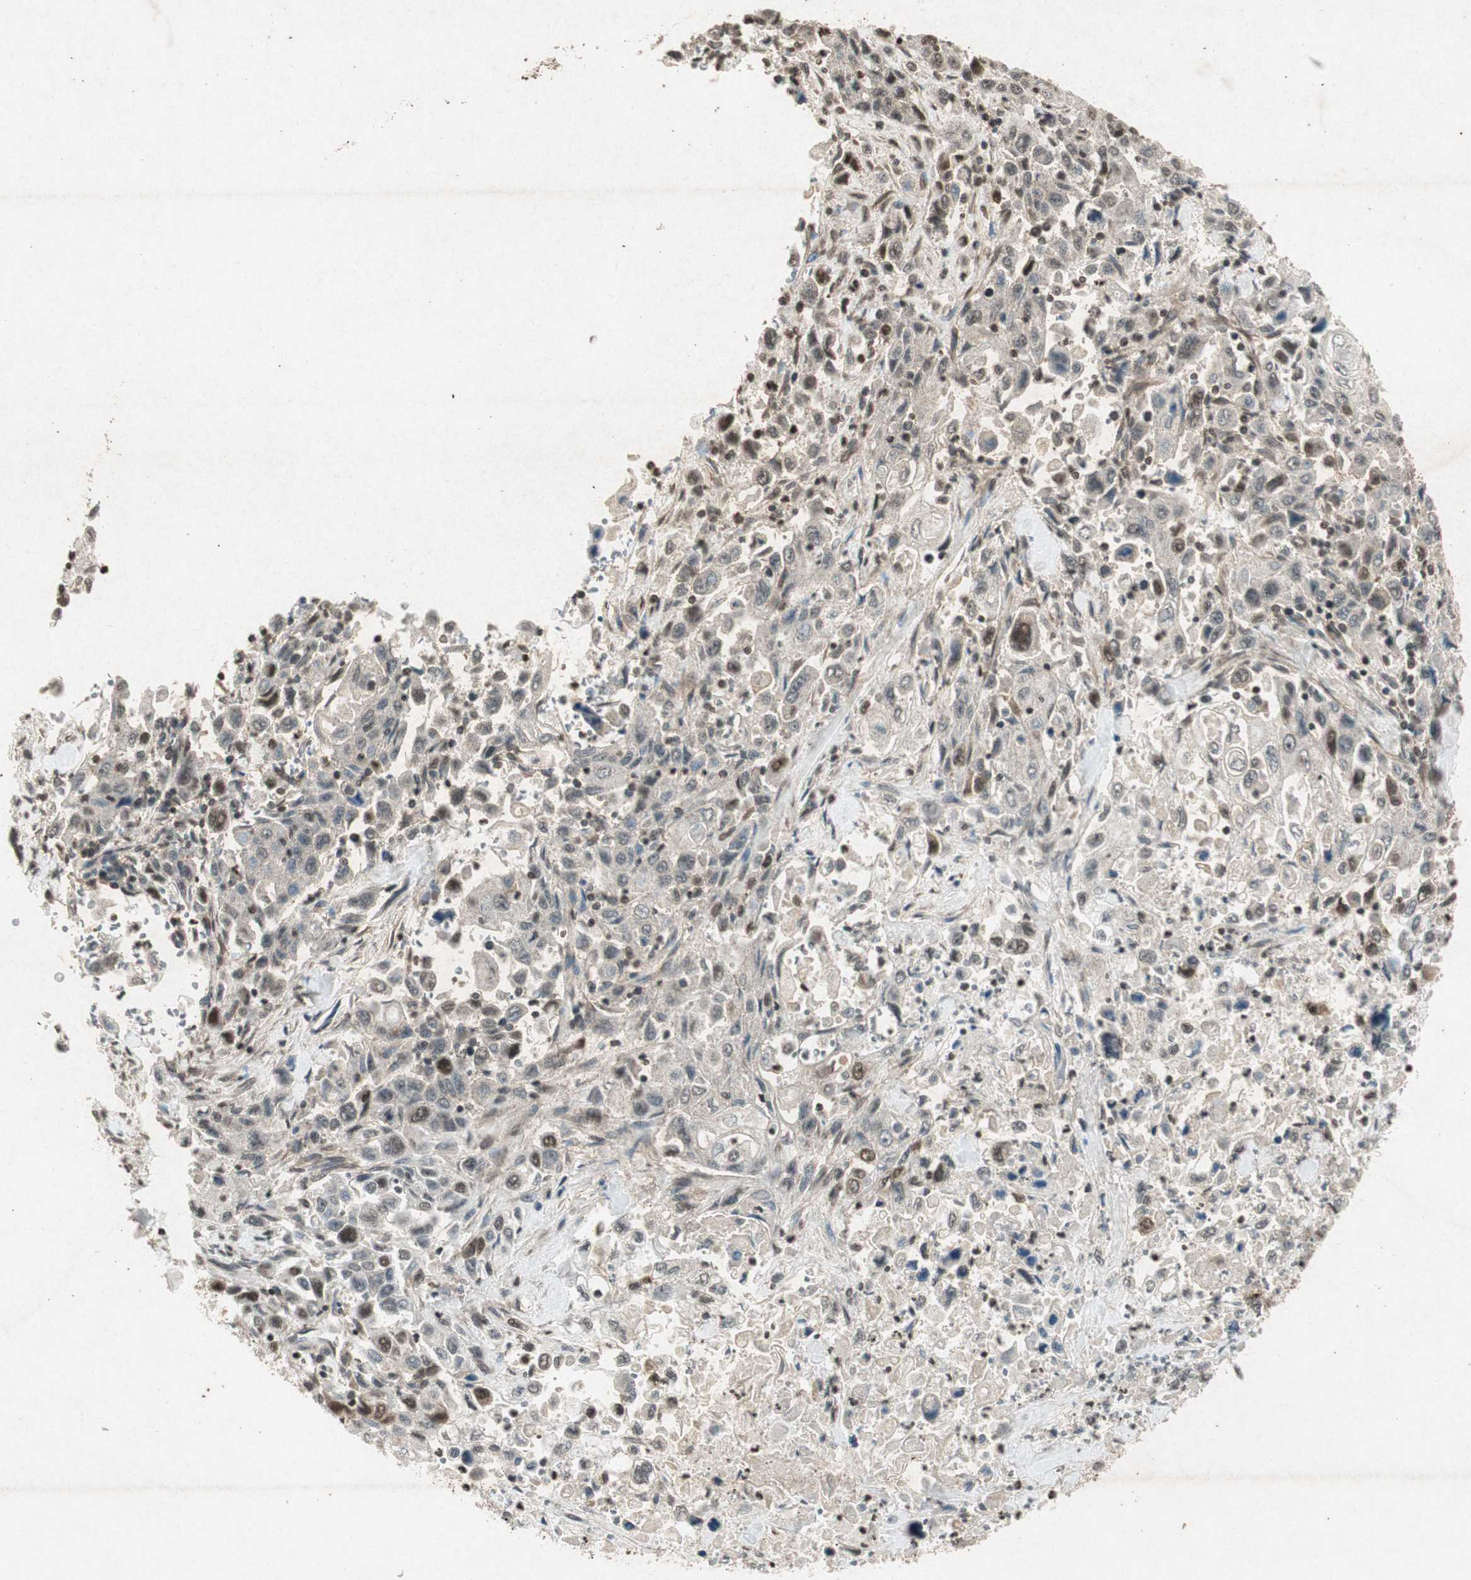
{"staining": {"intensity": "weak", "quantity": ">75%", "location": "cytoplasmic/membranous"}, "tissue": "pancreatic cancer", "cell_type": "Tumor cells", "image_type": "cancer", "snomed": [{"axis": "morphology", "description": "Adenocarcinoma, NOS"}, {"axis": "topography", "description": "Pancreas"}], "caption": "High-power microscopy captured an immunohistochemistry micrograph of pancreatic adenocarcinoma, revealing weak cytoplasmic/membranous expression in about >75% of tumor cells. The staining is performed using DAB brown chromogen to label protein expression. The nuclei are counter-stained blue using hematoxylin.", "gene": "PRKG1", "patient": {"sex": "male", "age": 70}}